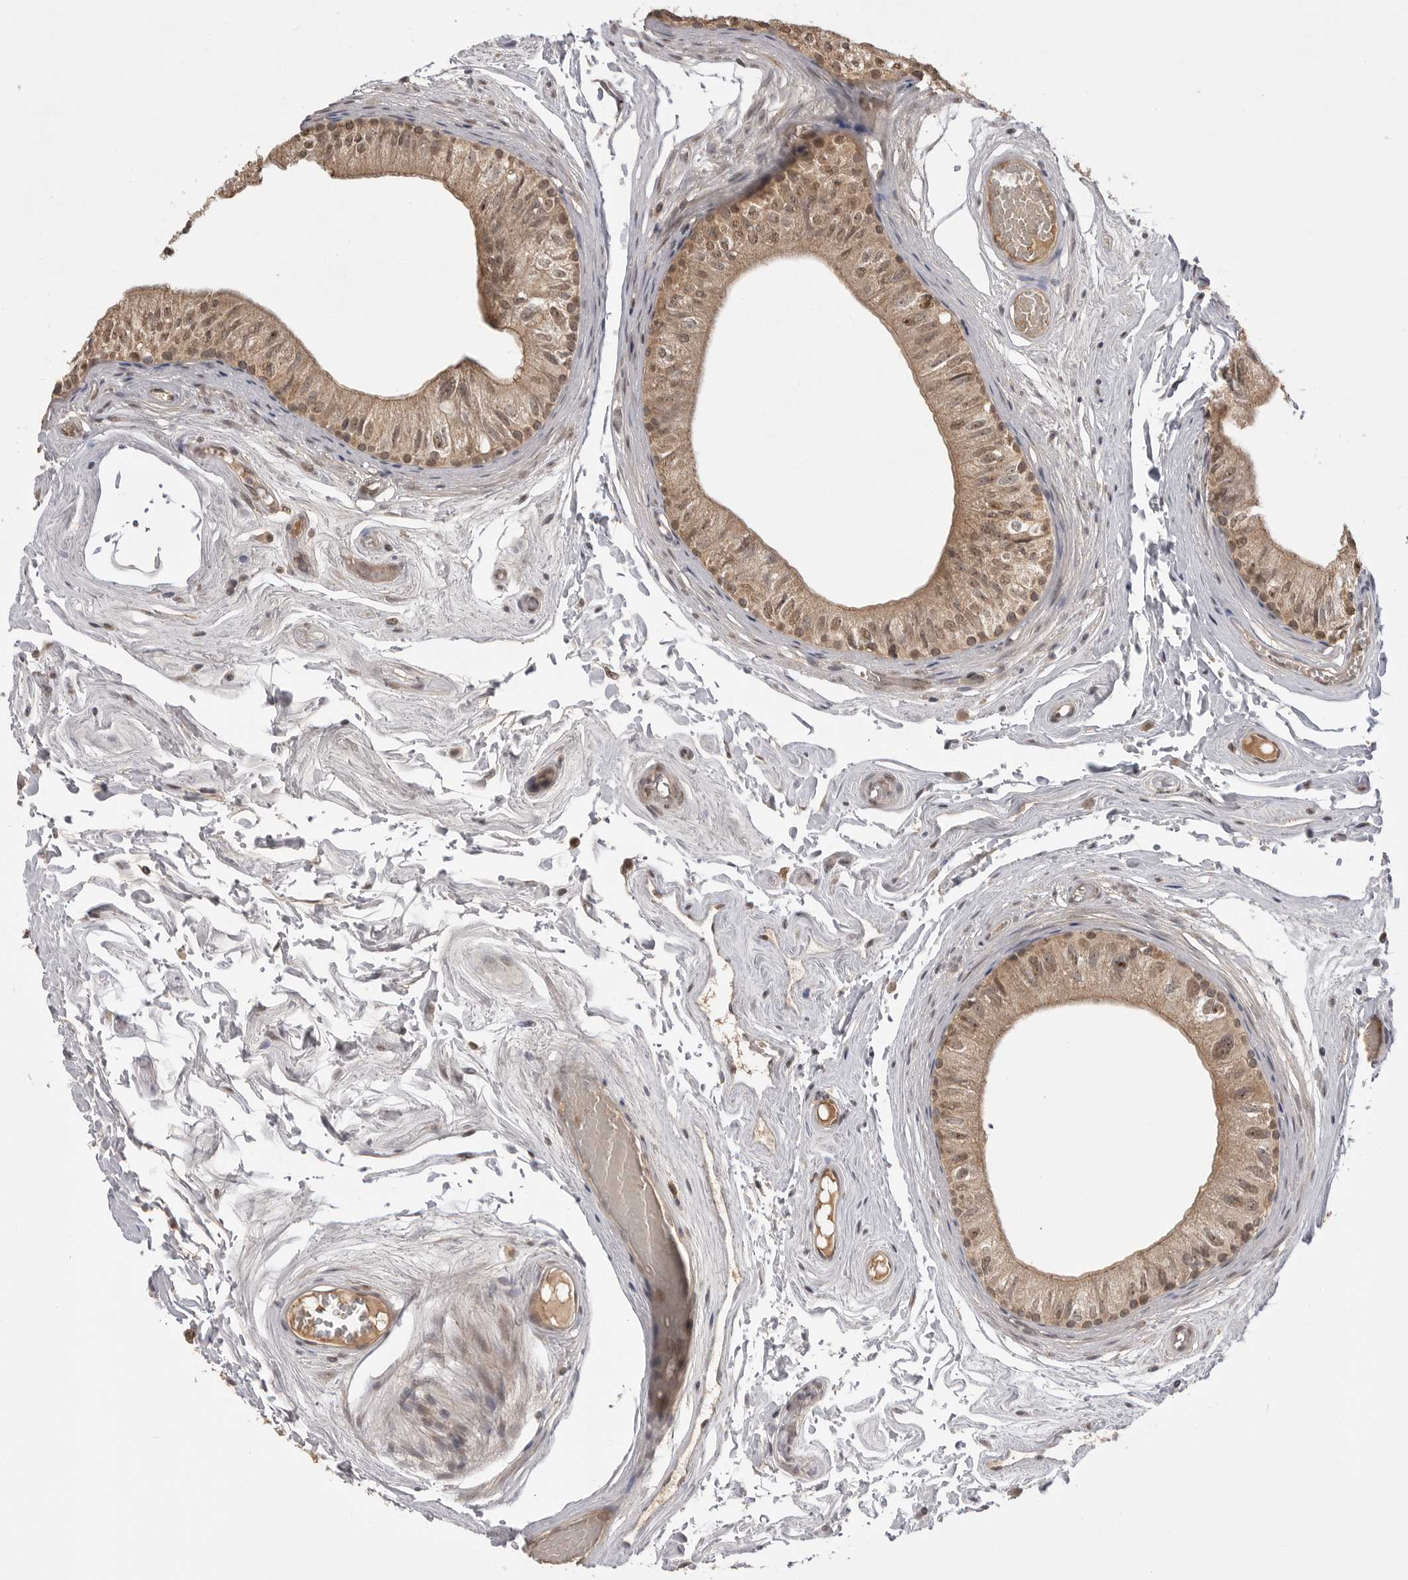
{"staining": {"intensity": "moderate", "quantity": ">75%", "location": "cytoplasmic/membranous,nuclear"}, "tissue": "epididymis", "cell_type": "Glandular cells", "image_type": "normal", "snomed": [{"axis": "morphology", "description": "Normal tissue, NOS"}, {"axis": "topography", "description": "Epididymis"}], "caption": "Immunohistochemistry (DAB (3,3'-diaminobenzidine)) staining of unremarkable epididymis reveals moderate cytoplasmic/membranous,nuclear protein expression in about >75% of glandular cells.", "gene": "ASPSCR1", "patient": {"sex": "male", "age": 79}}